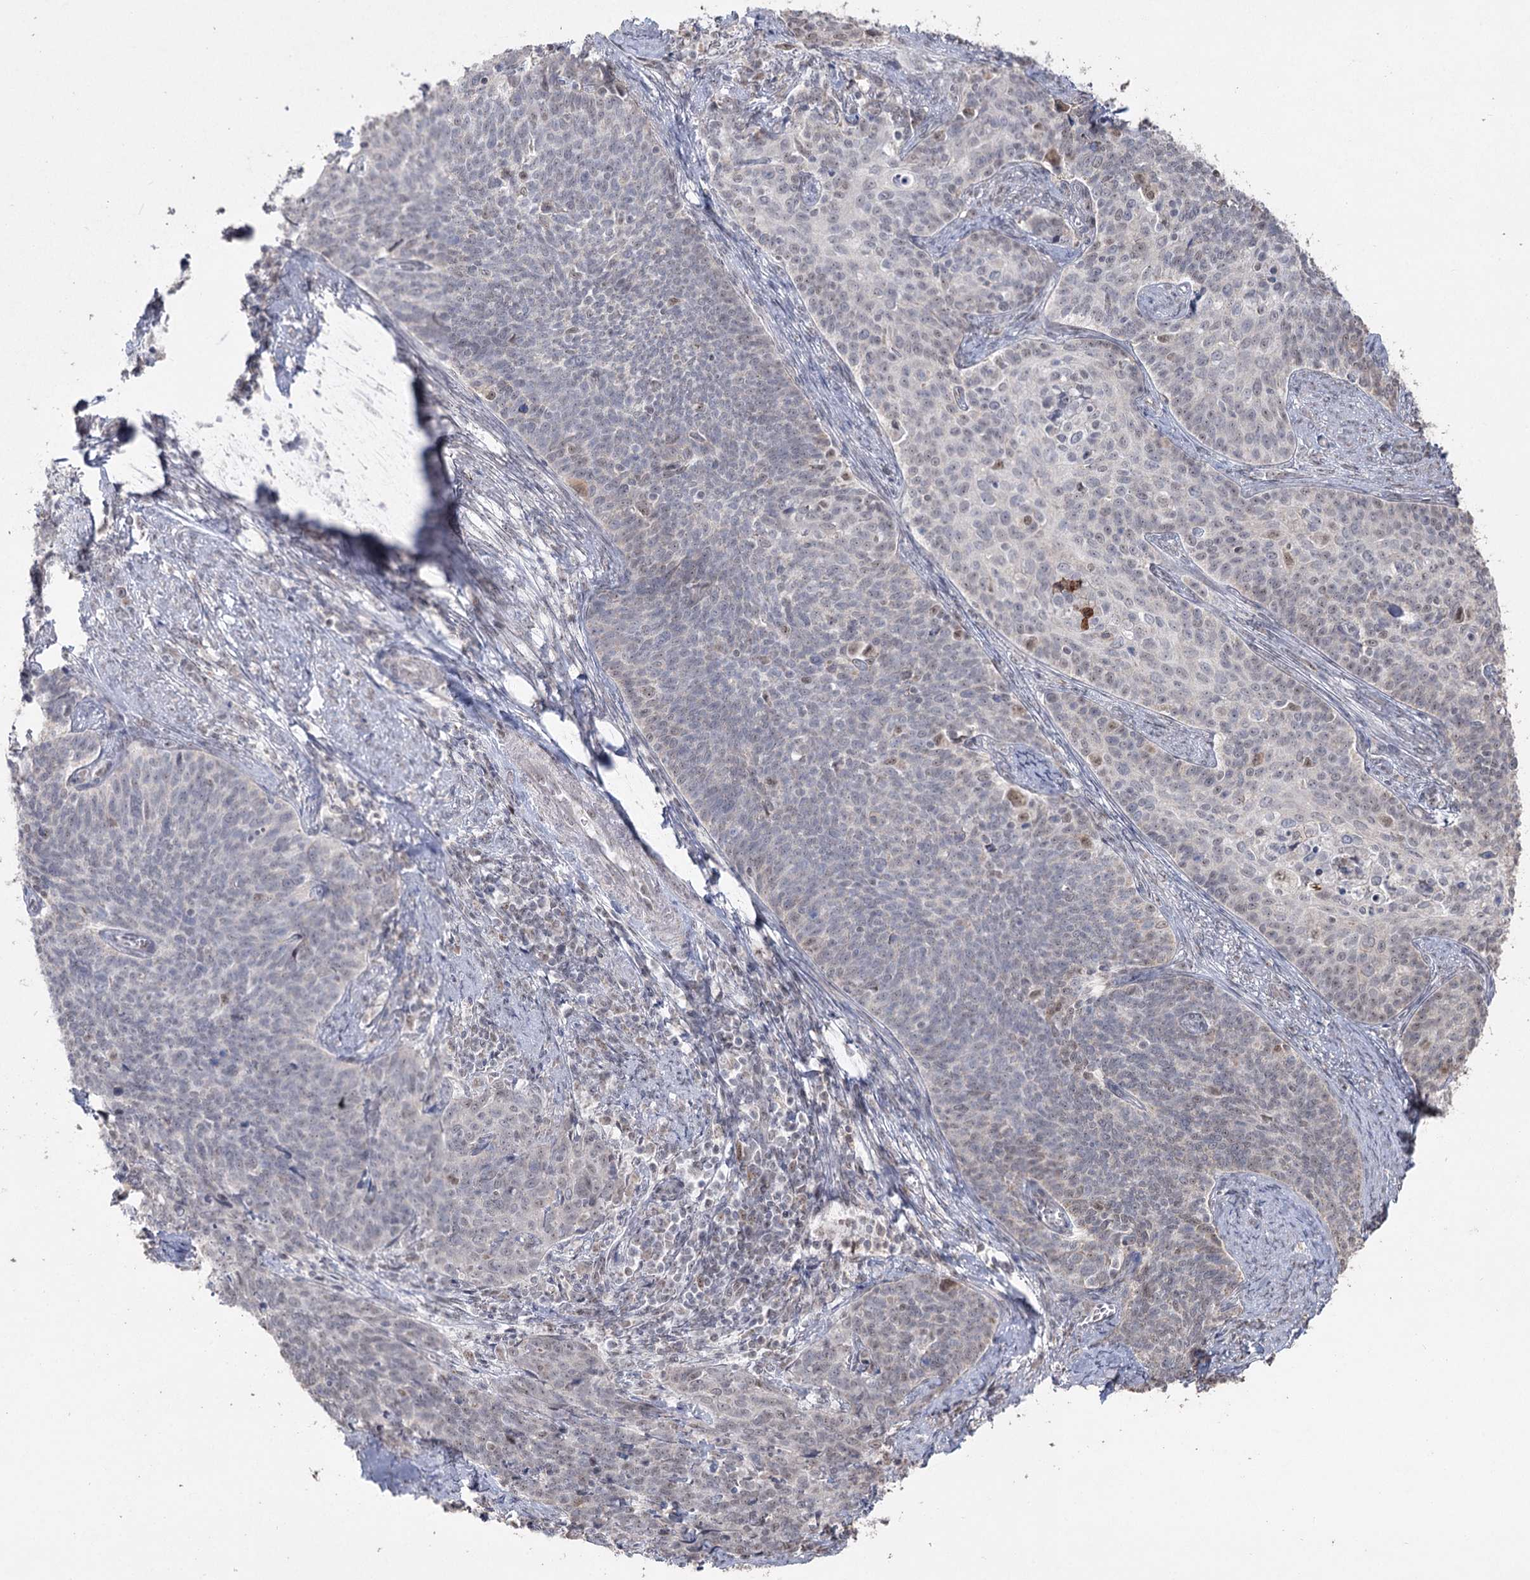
{"staining": {"intensity": "weak", "quantity": "<25%", "location": "nuclear"}, "tissue": "cervical cancer", "cell_type": "Tumor cells", "image_type": "cancer", "snomed": [{"axis": "morphology", "description": "Squamous cell carcinoma, NOS"}, {"axis": "topography", "description": "Cervix"}], "caption": "The histopathology image reveals no staining of tumor cells in cervical cancer (squamous cell carcinoma).", "gene": "RUFY4", "patient": {"sex": "female", "age": 39}}